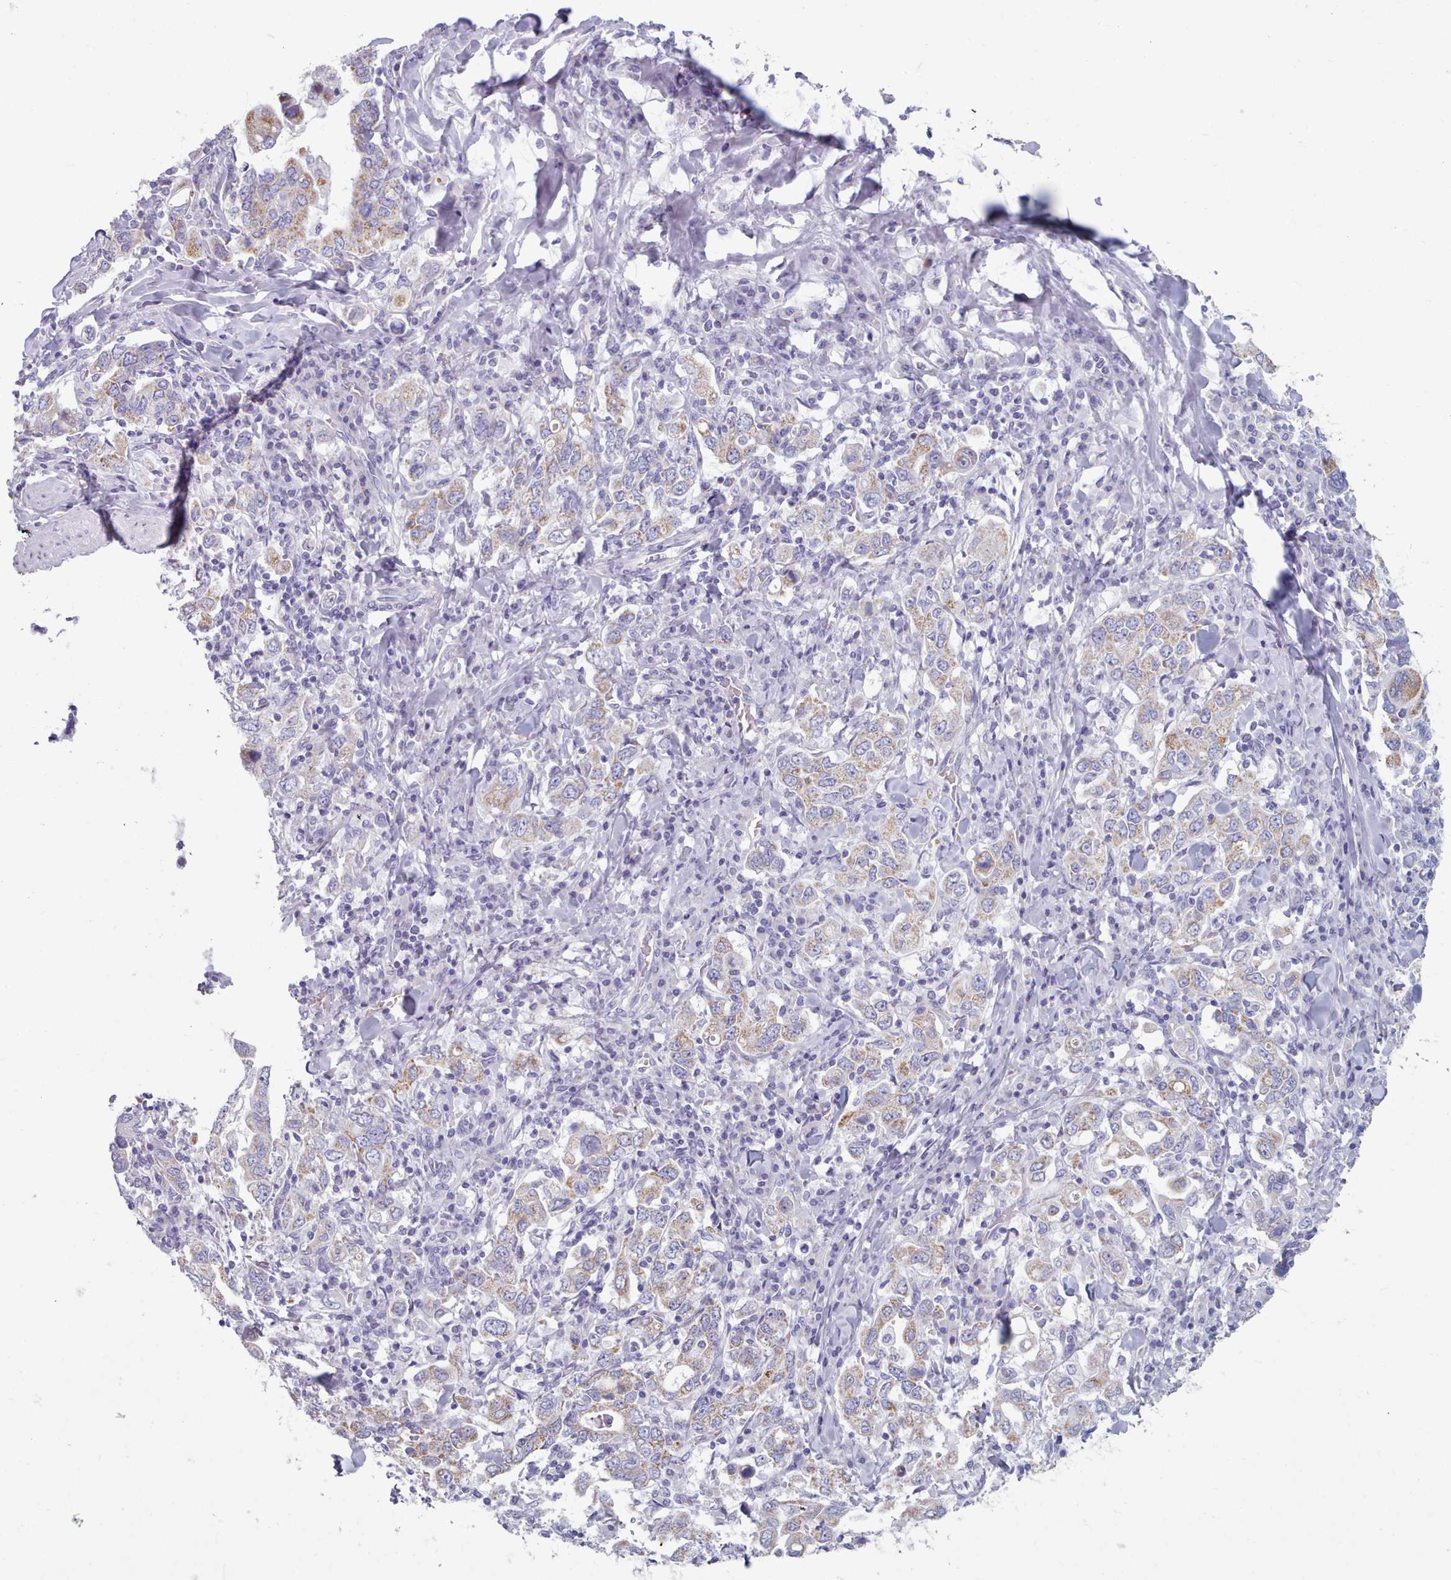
{"staining": {"intensity": "weak", "quantity": ">75%", "location": "cytoplasmic/membranous"}, "tissue": "stomach cancer", "cell_type": "Tumor cells", "image_type": "cancer", "snomed": [{"axis": "morphology", "description": "Adenocarcinoma, NOS"}, {"axis": "topography", "description": "Stomach, upper"}], "caption": "Stomach cancer (adenocarcinoma) stained for a protein demonstrates weak cytoplasmic/membranous positivity in tumor cells.", "gene": "HAO1", "patient": {"sex": "male", "age": 62}}